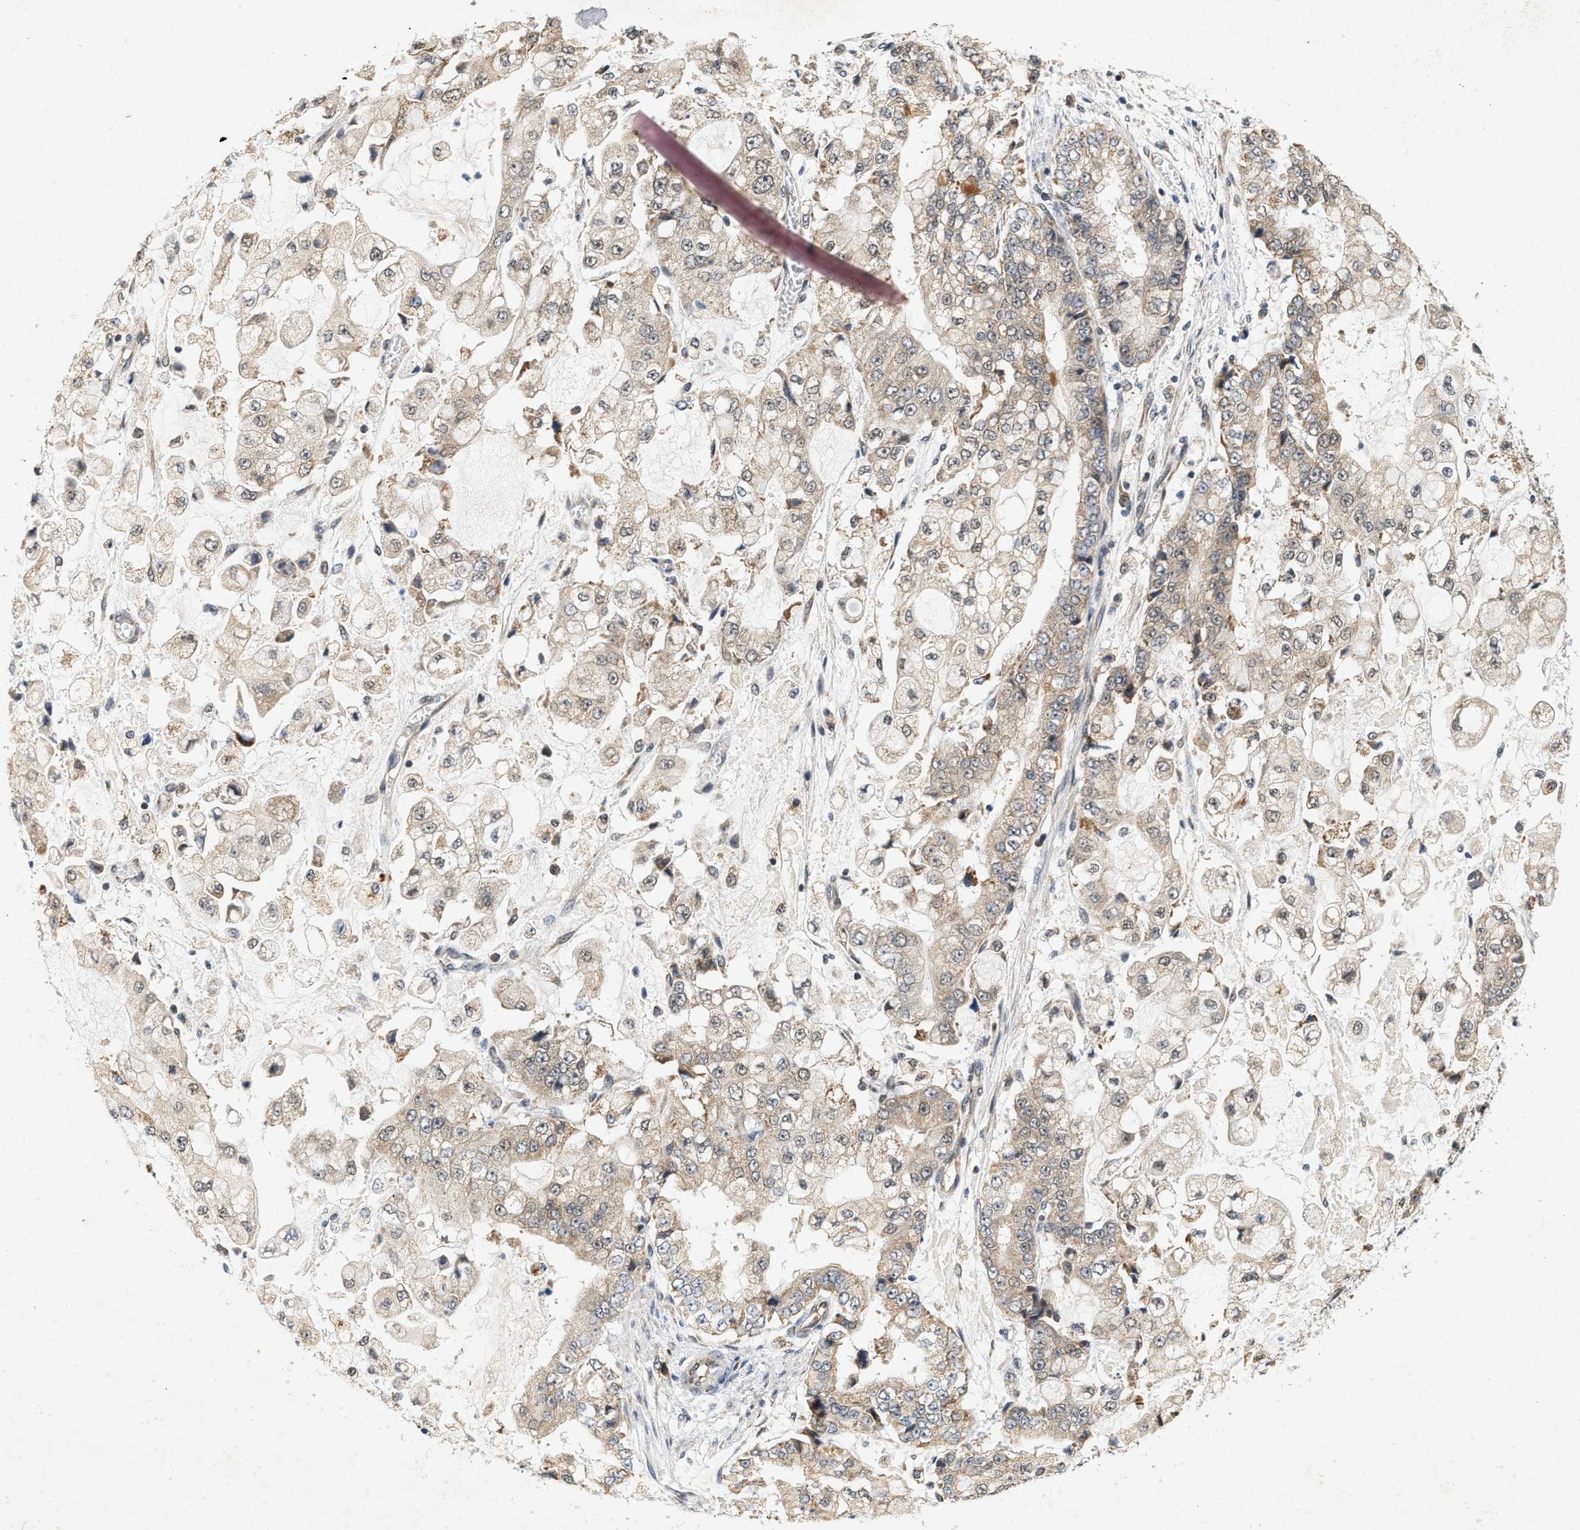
{"staining": {"intensity": "weak", "quantity": ">75%", "location": "cytoplasmic/membranous"}, "tissue": "stomach cancer", "cell_type": "Tumor cells", "image_type": "cancer", "snomed": [{"axis": "morphology", "description": "Adenocarcinoma, NOS"}, {"axis": "topography", "description": "Stomach"}], "caption": "Immunohistochemistry (IHC) of stomach adenocarcinoma demonstrates low levels of weak cytoplasmic/membranous expression in about >75% of tumor cells.", "gene": "GIGYF1", "patient": {"sex": "male", "age": 76}}